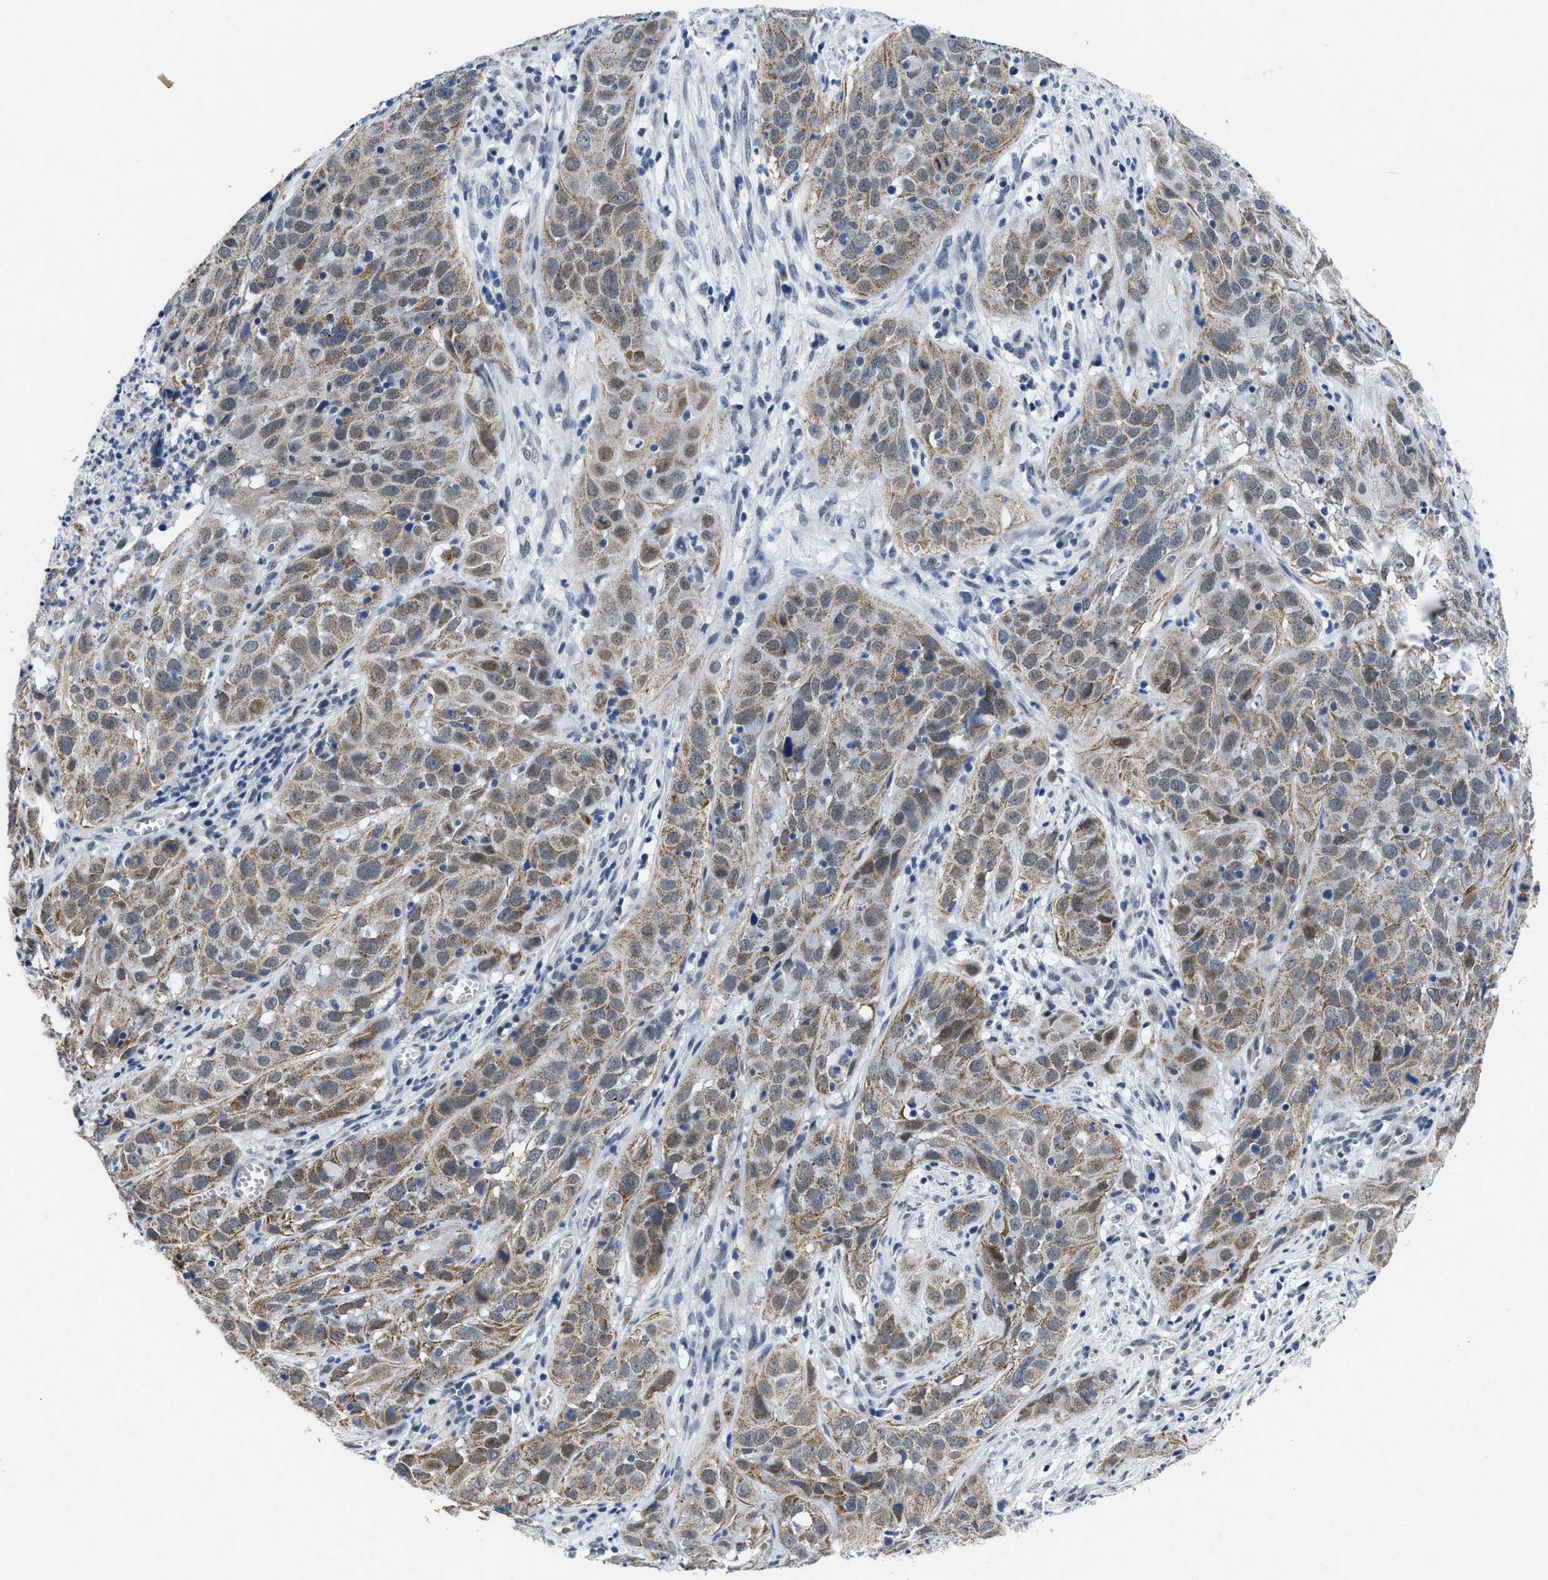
{"staining": {"intensity": "moderate", "quantity": ">75%", "location": "cytoplasmic/membranous"}, "tissue": "cervical cancer", "cell_type": "Tumor cells", "image_type": "cancer", "snomed": [{"axis": "morphology", "description": "Squamous cell carcinoma, NOS"}, {"axis": "topography", "description": "Cervix"}], "caption": "A high-resolution image shows IHC staining of cervical cancer, which demonstrates moderate cytoplasmic/membranous expression in approximately >75% of tumor cells. The staining was performed using DAB (3,3'-diaminobenzidine), with brown indicating positive protein expression. Nuclei are stained blue with hematoxylin.", "gene": "ID3", "patient": {"sex": "female", "age": 32}}